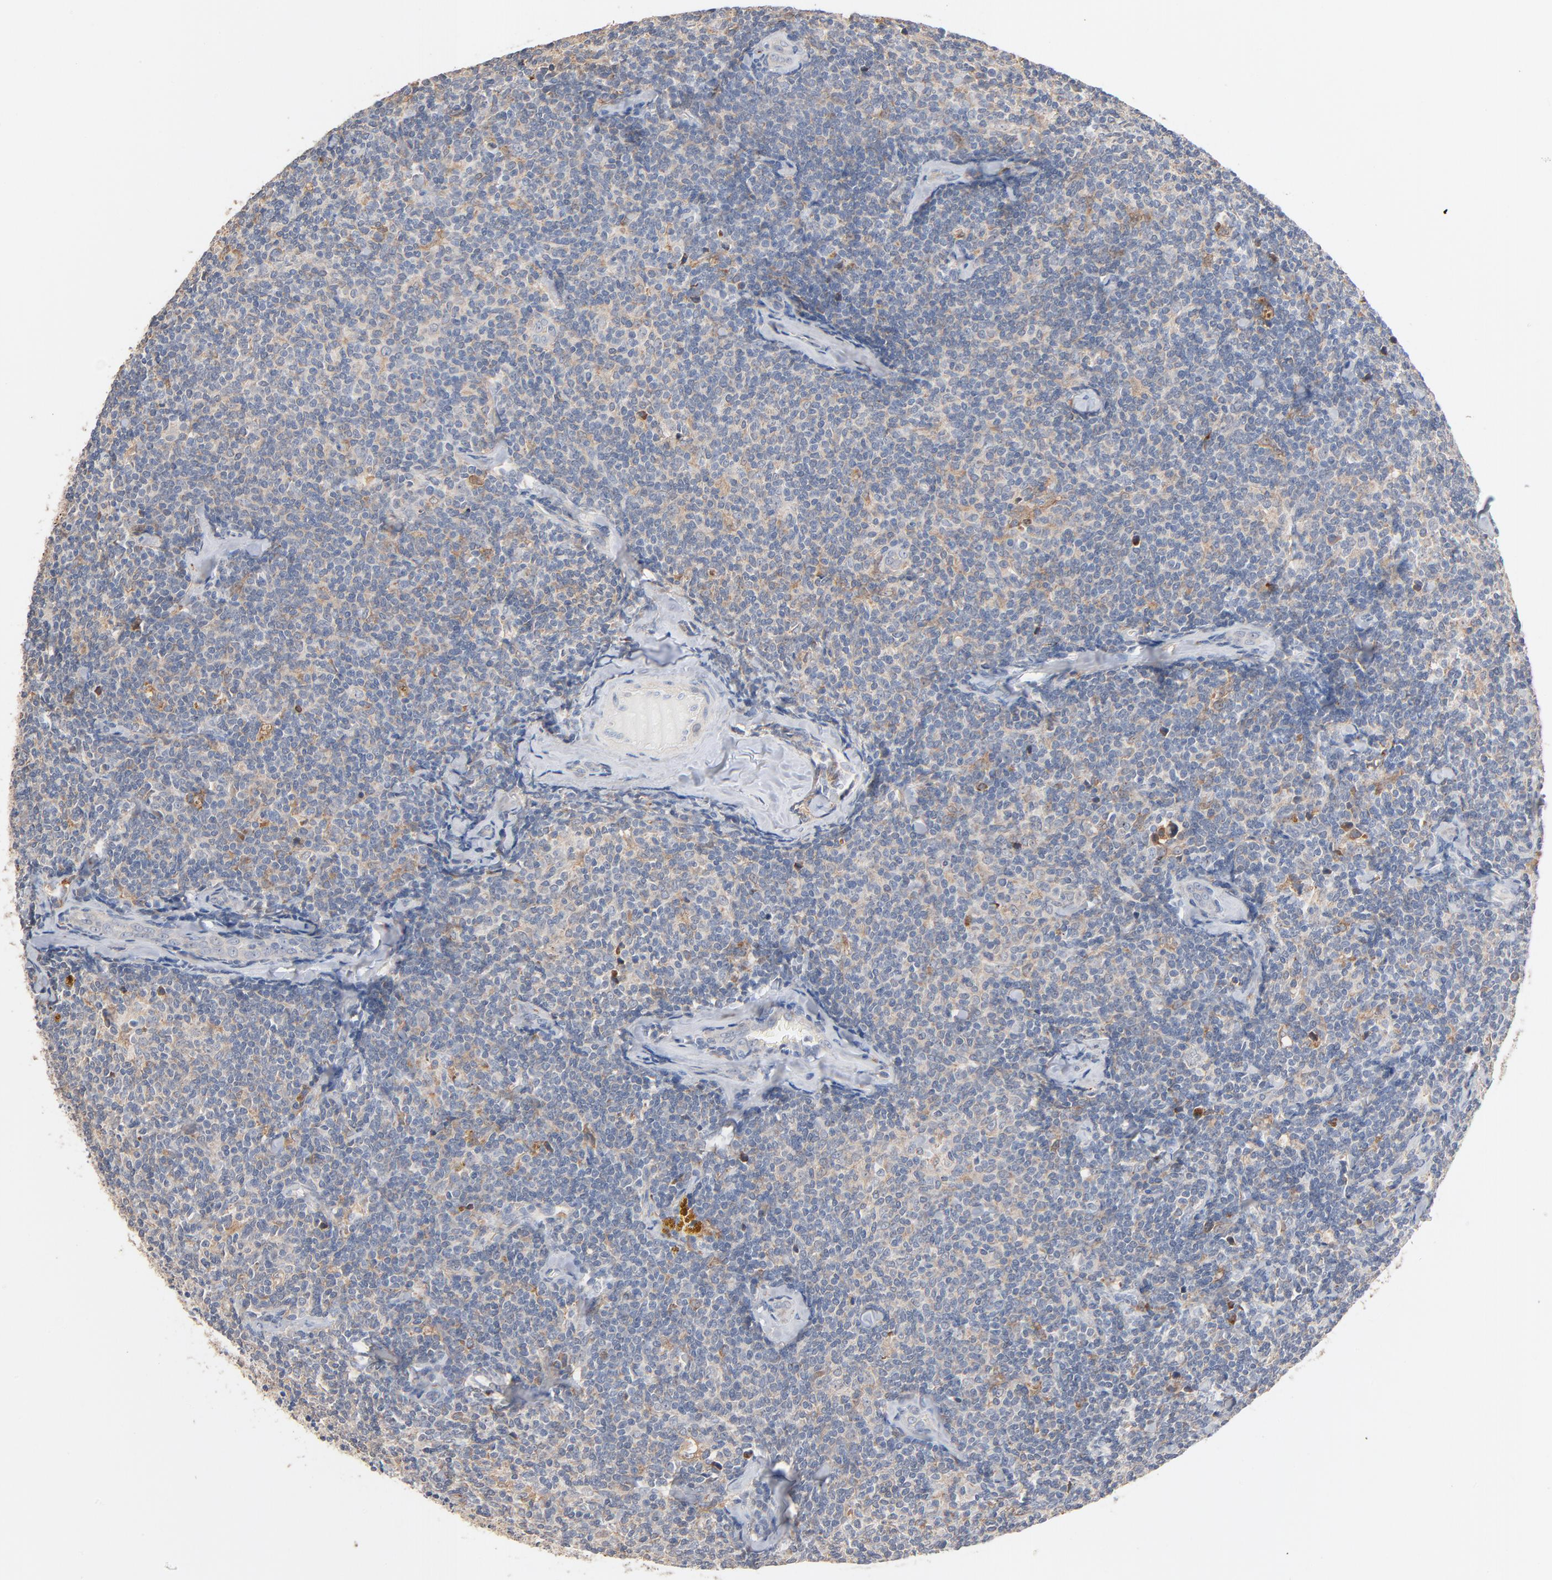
{"staining": {"intensity": "moderate", "quantity": "<25%", "location": "cytoplasmic/membranous"}, "tissue": "lymphoma", "cell_type": "Tumor cells", "image_type": "cancer", "snomed": [{"axis": "morphology", "description": "Malignant lymphoma, non-Hodgkin's type, Low grade"}, {"axis": "topography", "description": "Lymph node"}], "caption": "Low-grade malignant lymphoma, non-Hodgkin's type was stained to show a protein in brown. There is low levels of moderate cytoplasmic/membranous expression in about <25% of tumor cells. (DAB (3,3'-diaminobenzidine) IHC, brown staining for protein, blue staining for nuclei).", "gene": "ZDHHC8", "patient": {"sex": "female", "age": 56}}